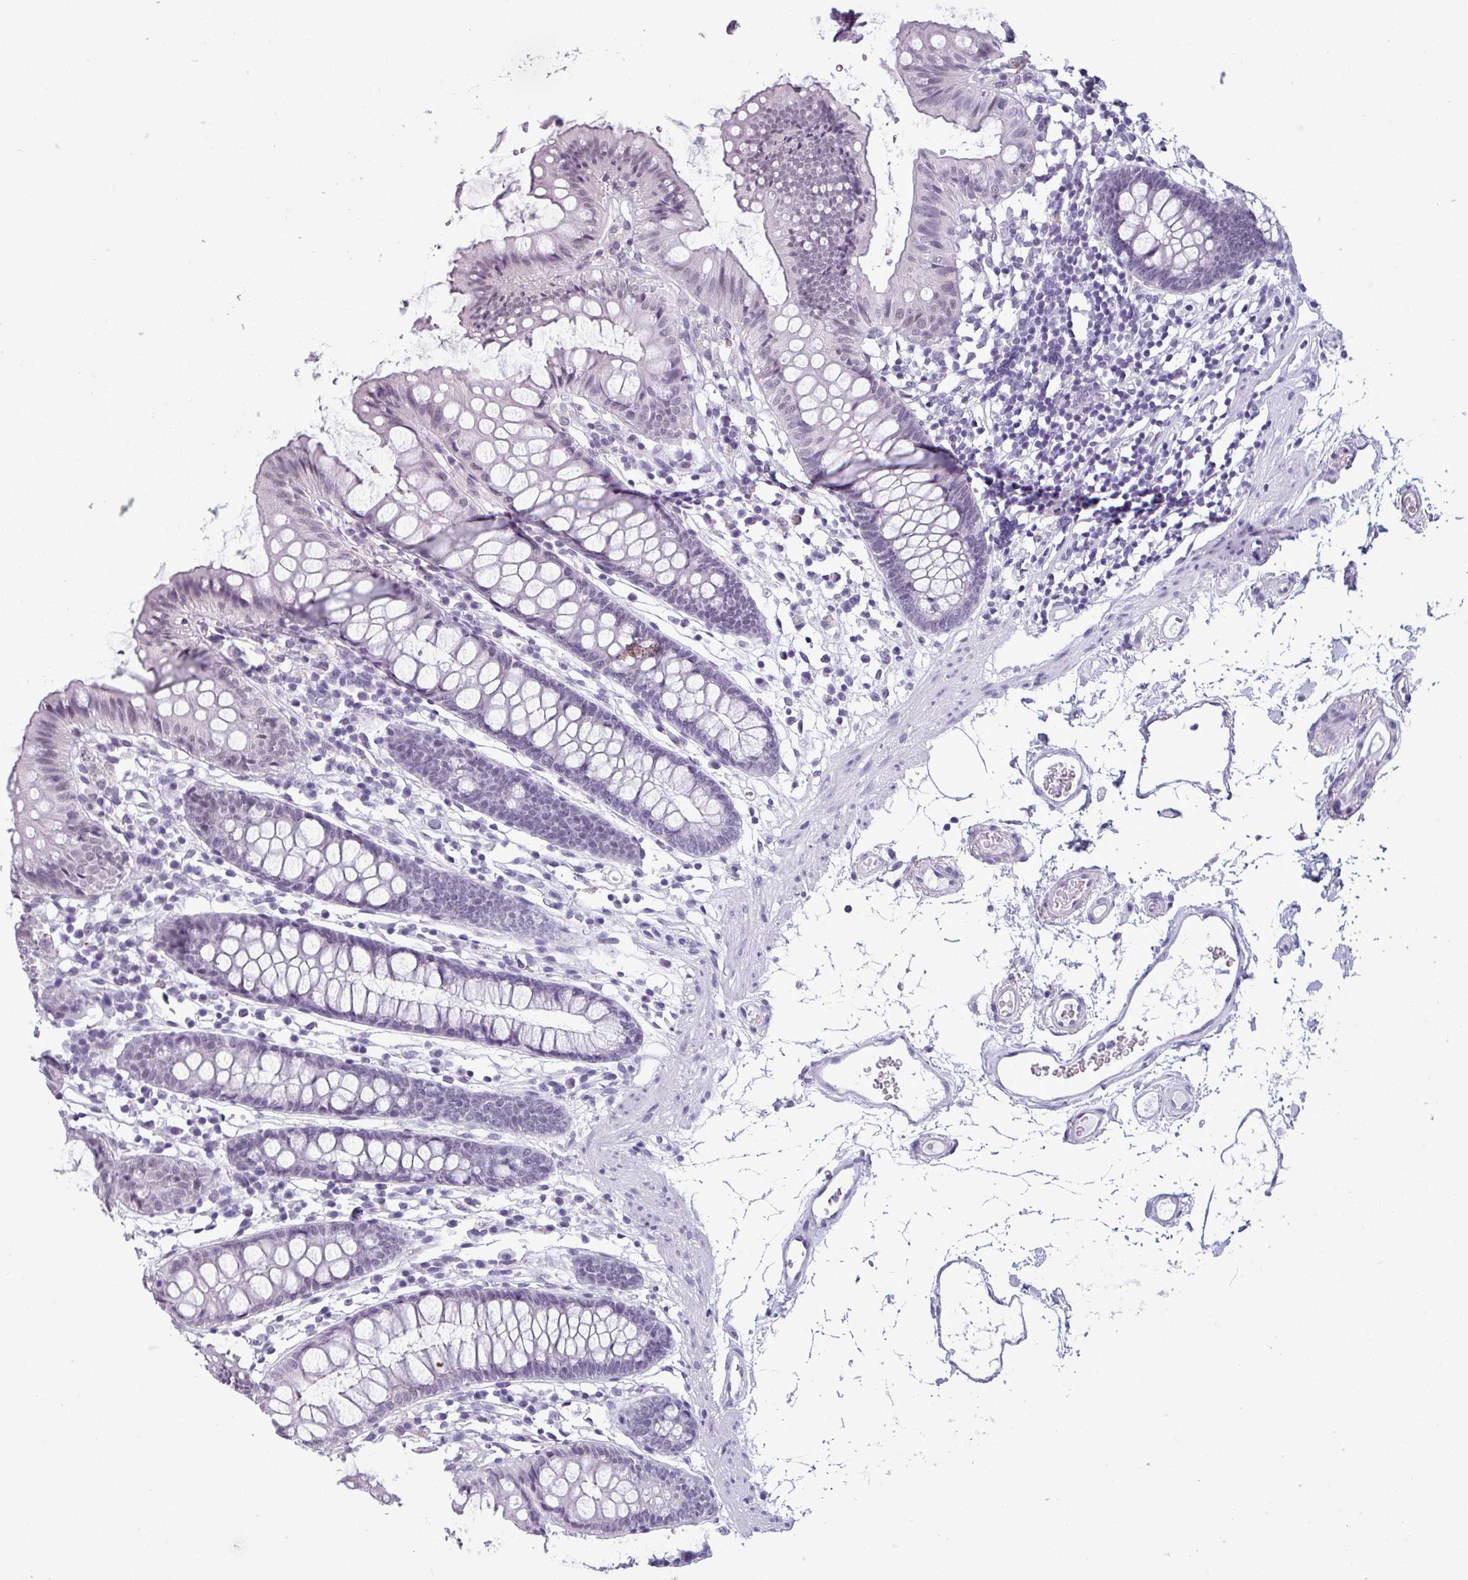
{"staining": {"intensity": "negative", "quantity": "none", "location": "none"}, "tissue": "colon", "cell_type": "Endothelial cells", "image_type": "normal", "snomed": [{"axis": "morphology", "description": "Normal tissue, NOS"}, {"axis": "topography", "description": "Colon"}], "caption": "Protein analysis of benign colon demonstrates no significant positivity in endothelial cells. (Stains: DAB immunohistochemistry (IHC) with hematoxylin counter stain, Microscopy: brightfield microscopy at high magnification).", "gene": "SRGAP1", "patient": {"sex": "female", "age": 84}}